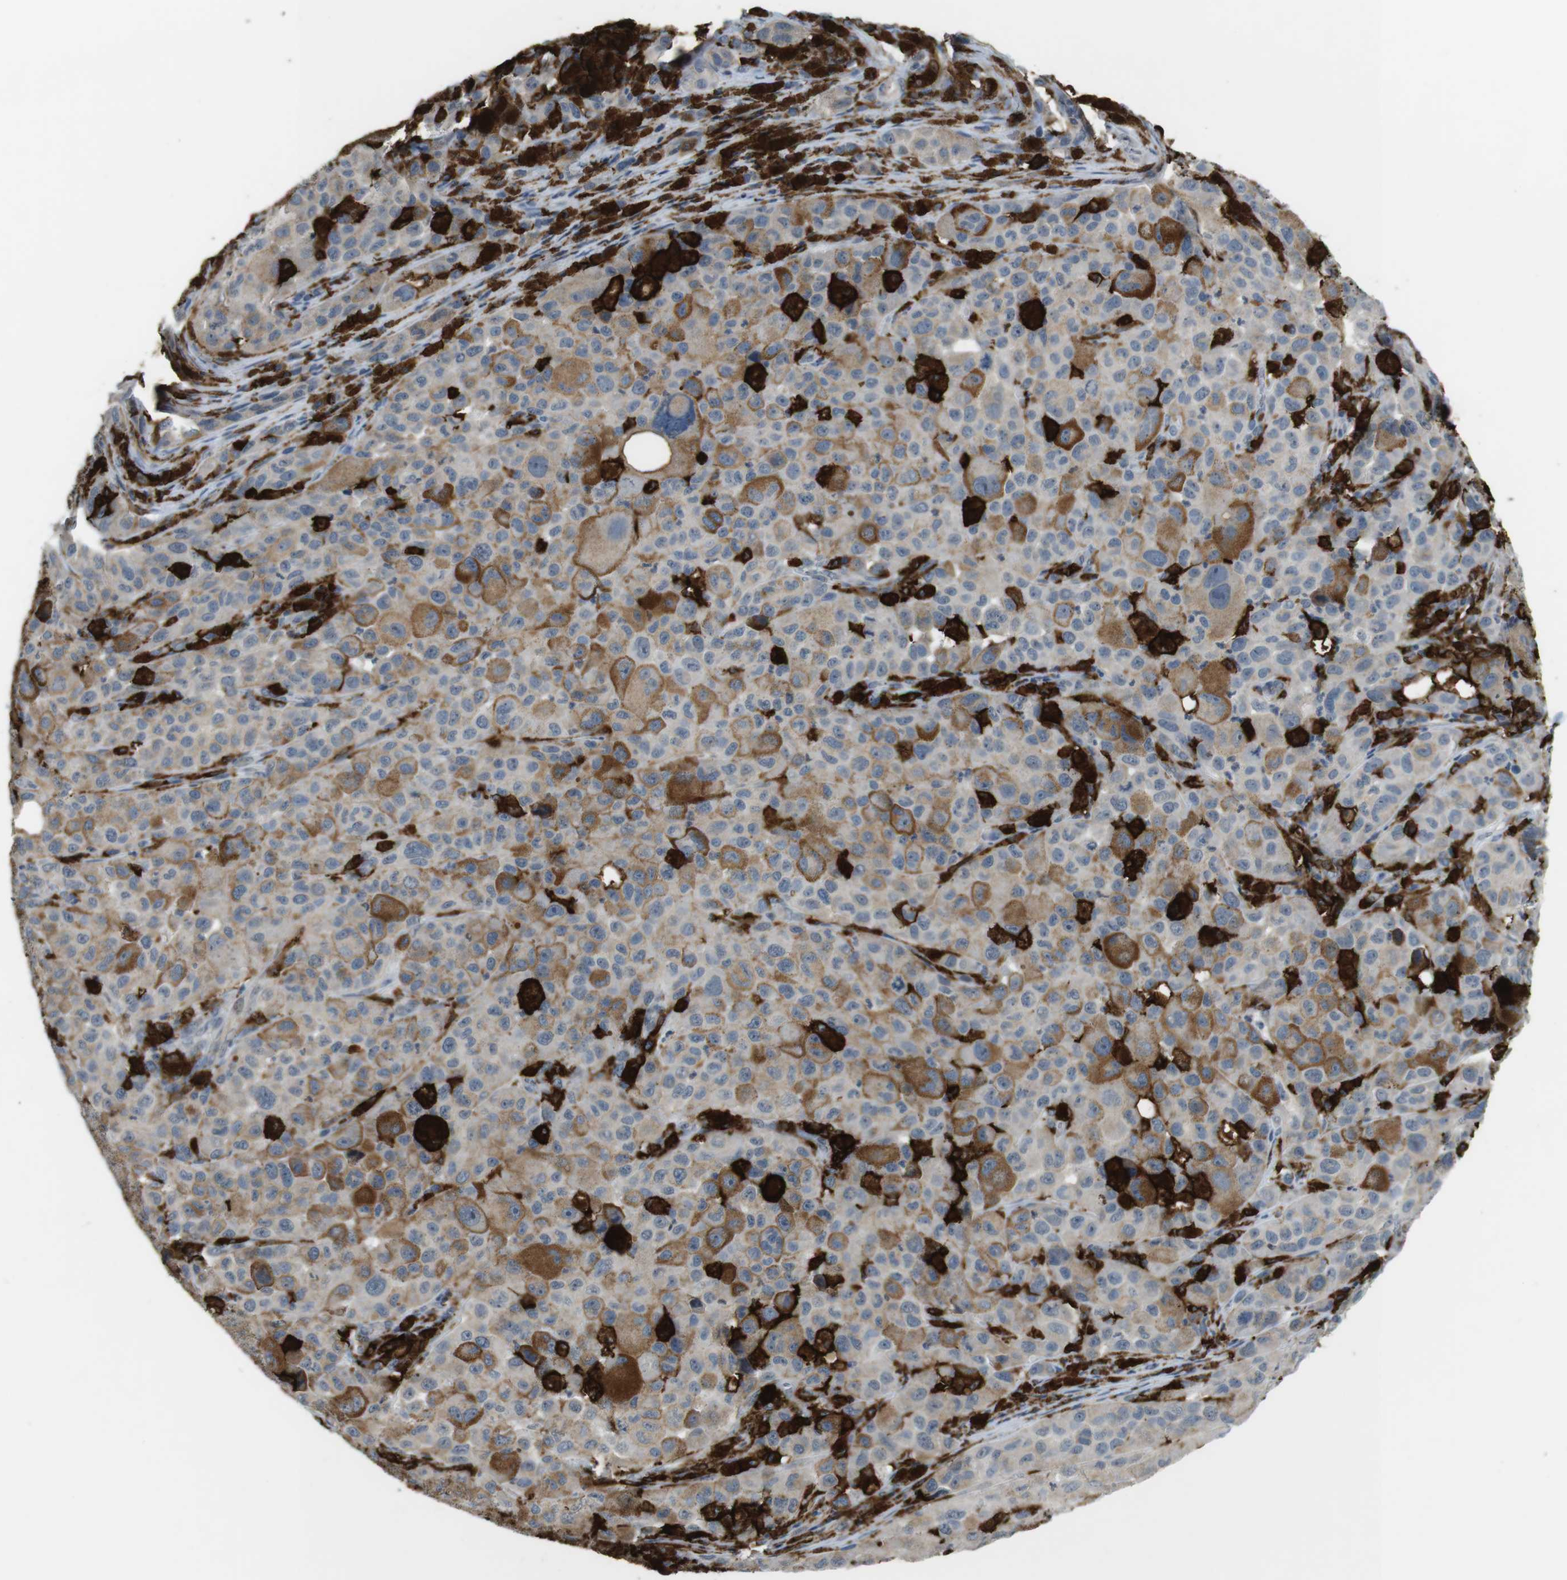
{"staining": {"intensity": "moderate", "quantity": "25%-75%", "location": "cytoplasmic/membranous"}, "tissue": "melanoma", "cell_type": "Tumor cells", "image_type": "cancer", "snomed": [{"axis": "morphology", "description": "Malignant melanoma, NOS"}, {"axis": "topography", "description": "Skin"}], "caption": "Malignant melanoma stained for a protein (brown) exhibits moderate cytoplasmic/membranous positive positivity in approximately 25%-75% of tumor cells.", "gene": "HLA-DRA", "patient": {"sex": "male", "age": 96}}